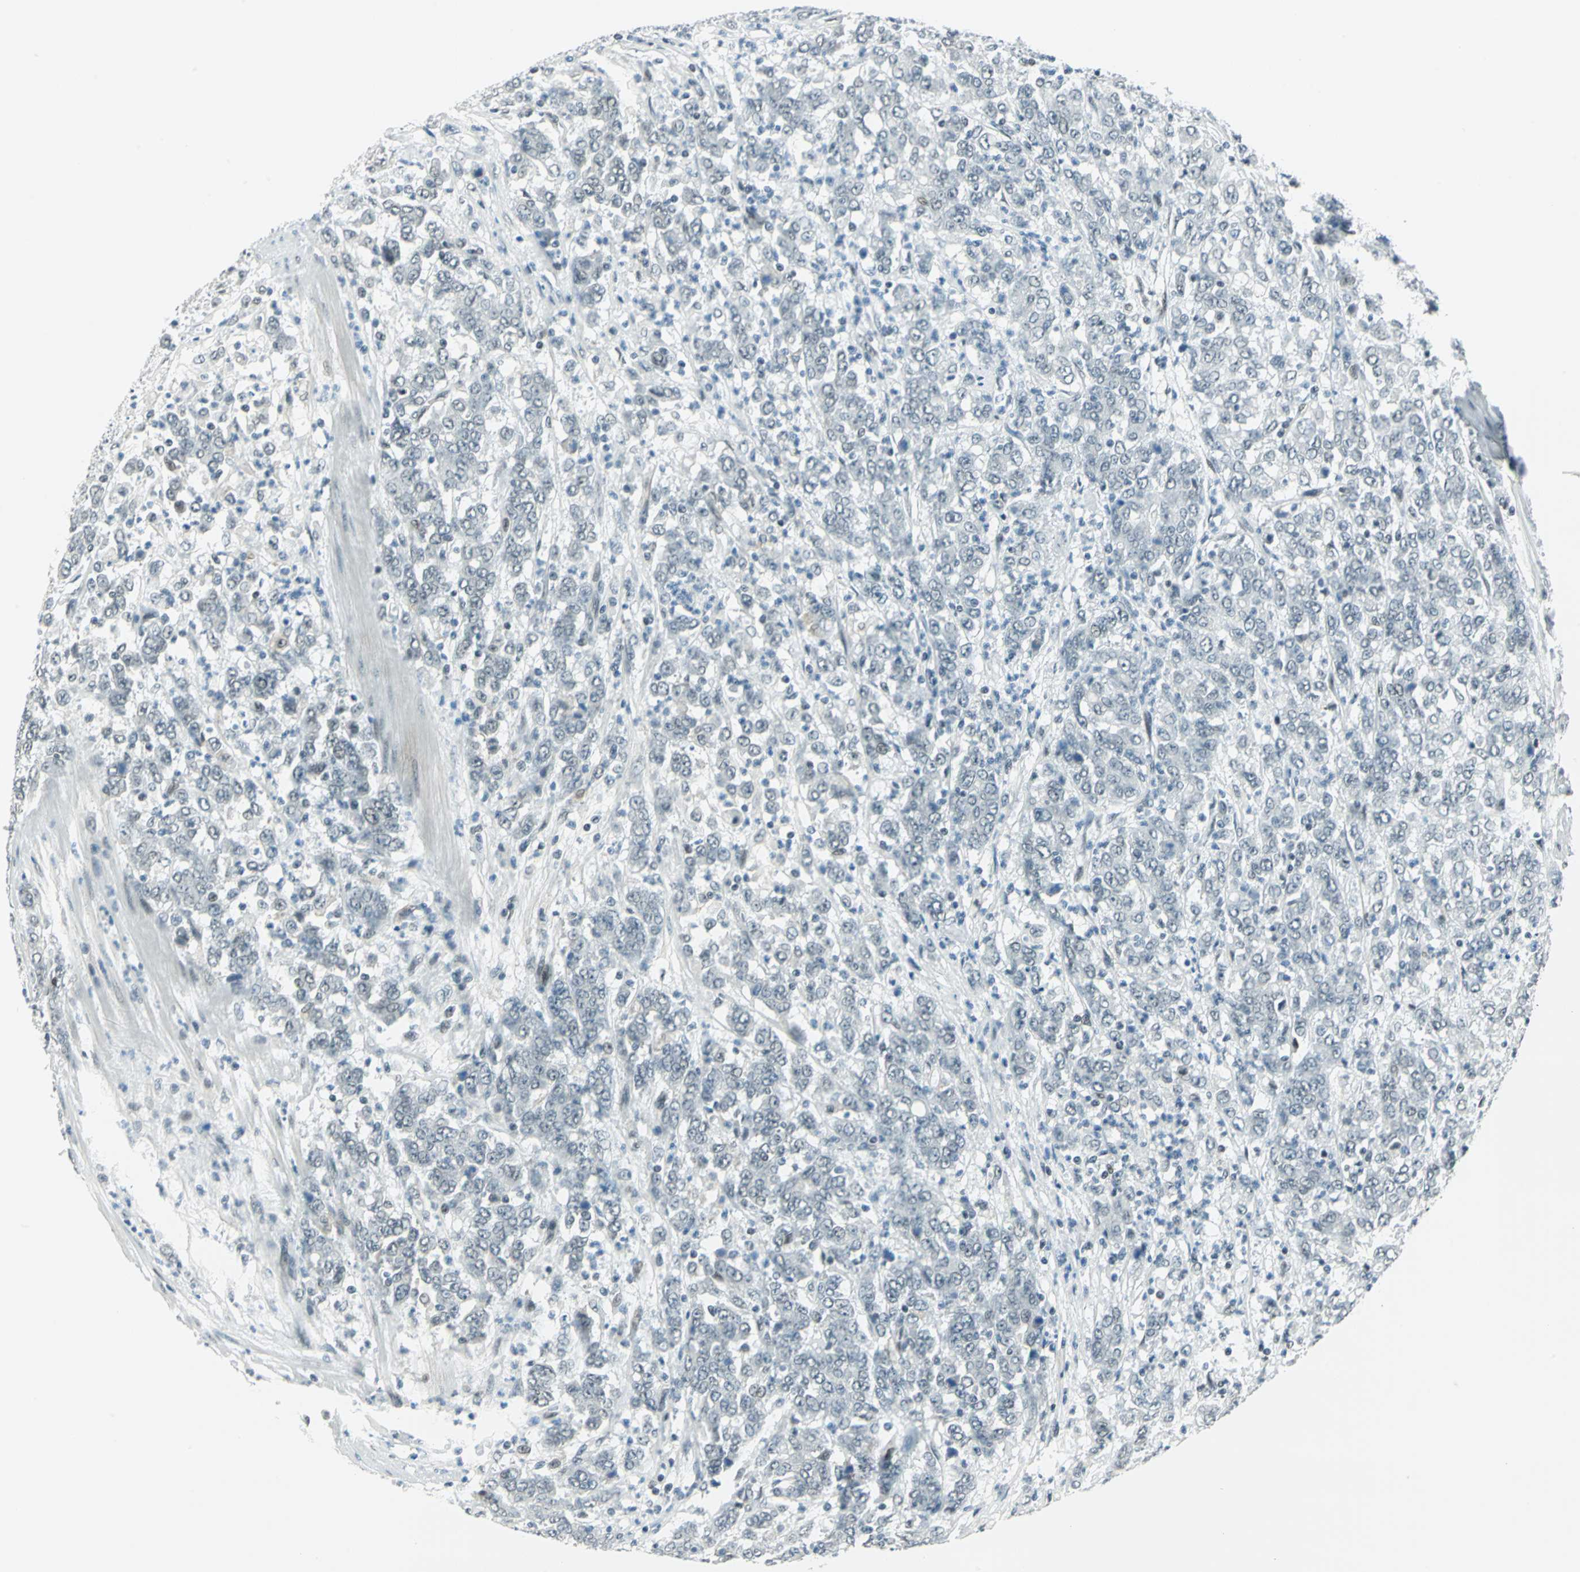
{"staining": {"intensity": "negative", "quantity": "none", "location": "none"}, "tissue": "stomach cancer", "cell_type": "Tumor cells", "image_type": "cancer", "snomed": [{"axis": "morphology", "description": "Adenocarcinoma, NOS"}, {"axis": "topography", "description": "Stomach, lower"}], "caption": "Protein analysis of stomach cancer demonstrates no significant expression in tumor cells.", "gene": "MTMR10", "patient": {"sex": "female", "age": 71}}